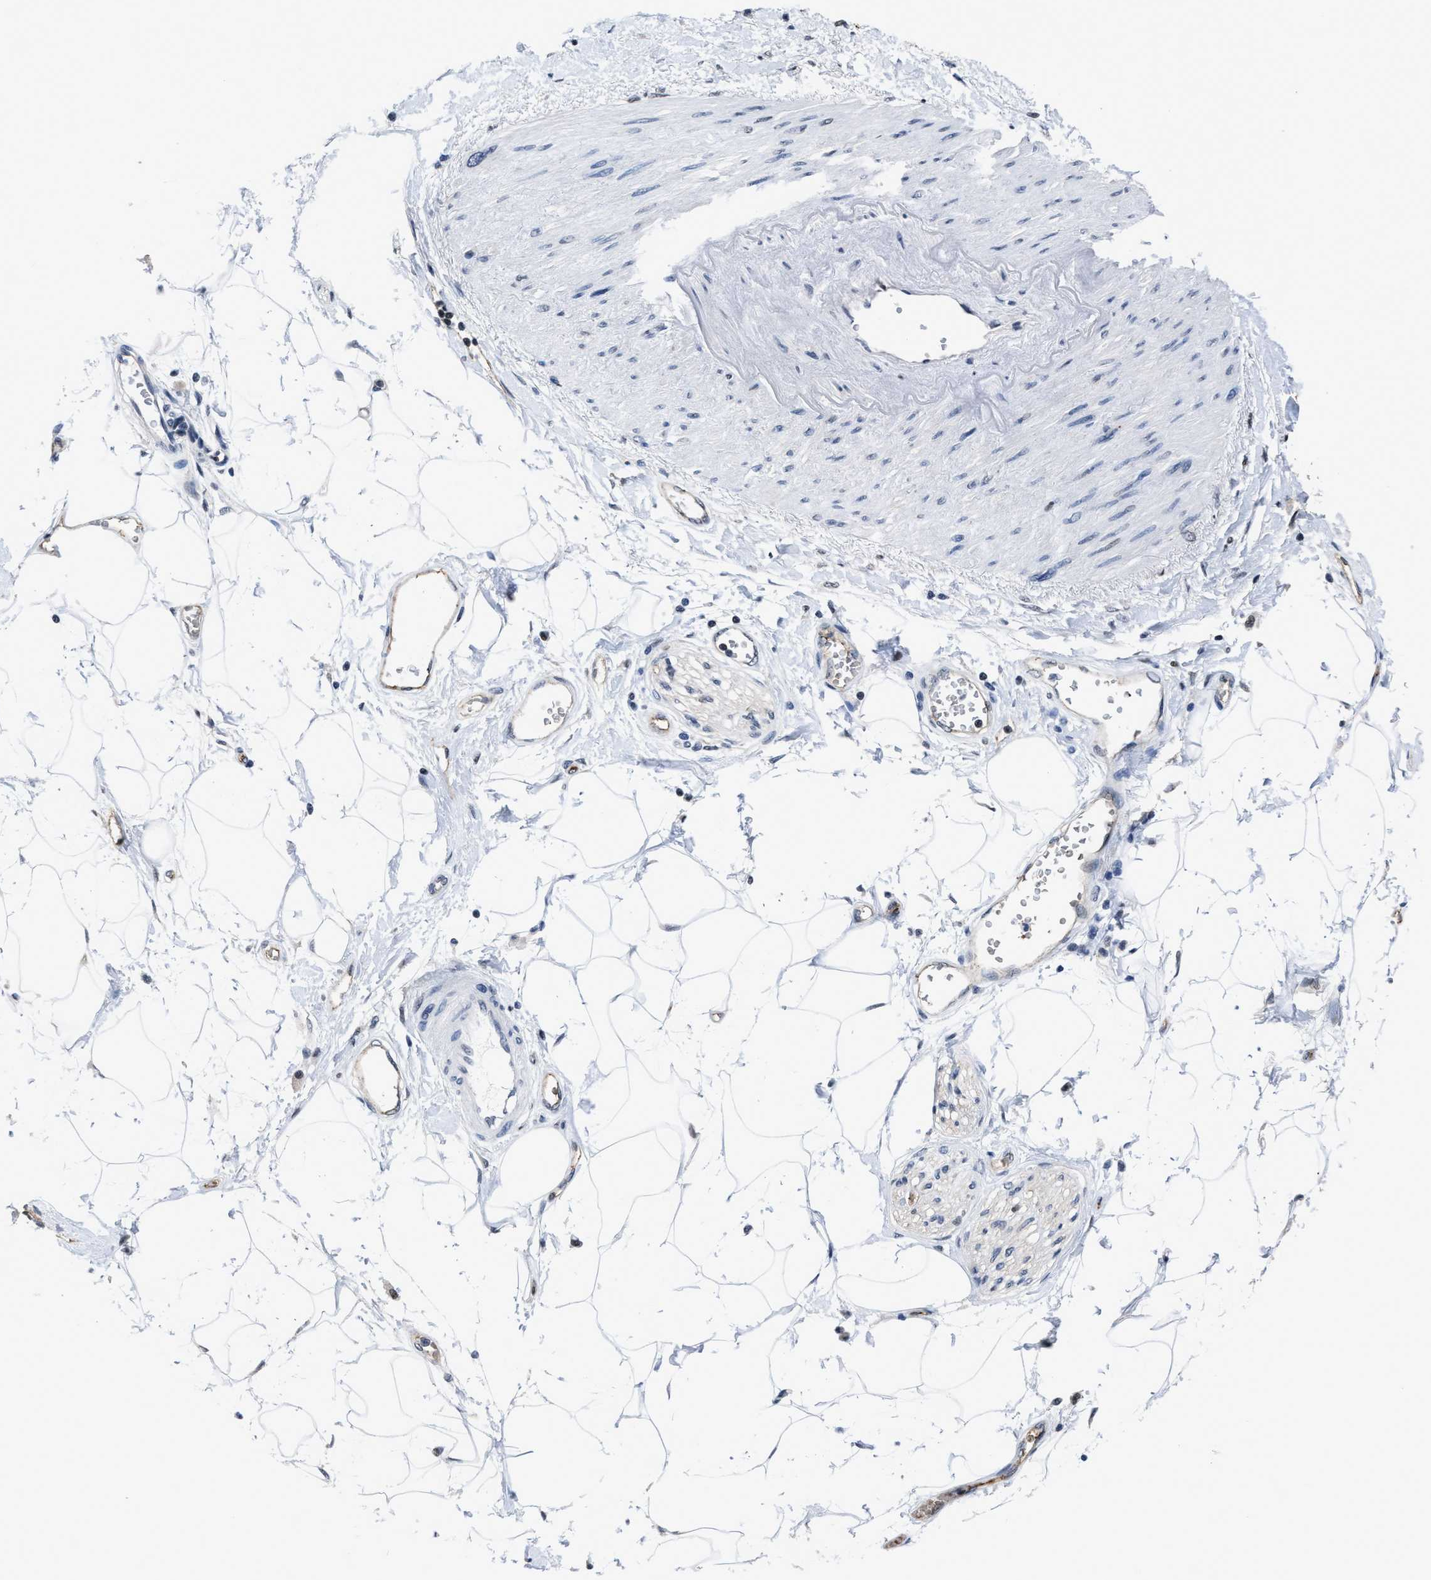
{"staining": {"intensity": "negative", "quantity": "none", "location": "none"}, "tissue": "adipose tissue", "cell_type": "Adipocytes", "image_type": "normal", "snomed": [{"axis": "morphology", "description": "Normal tissue, NOS"}, {"axis": "morphology", "description": "Adenocarcinoma, NOS"}, {"axis": "topography", "description": "Duodenum"}, {"axis": "topography", "description": "Peripheral nerve tissue"}], "caption": "An IHC photomicrograph of normal adipose tissue is shown. There is no staining in adipocytes of adipose tissue. (DAB (3,3'-diaminobenzidine) IHC visualized using brightfield microscopy, high magnification).", "gene": "MARCKSL1", "patient": {"sex": "female", "age": 60}}